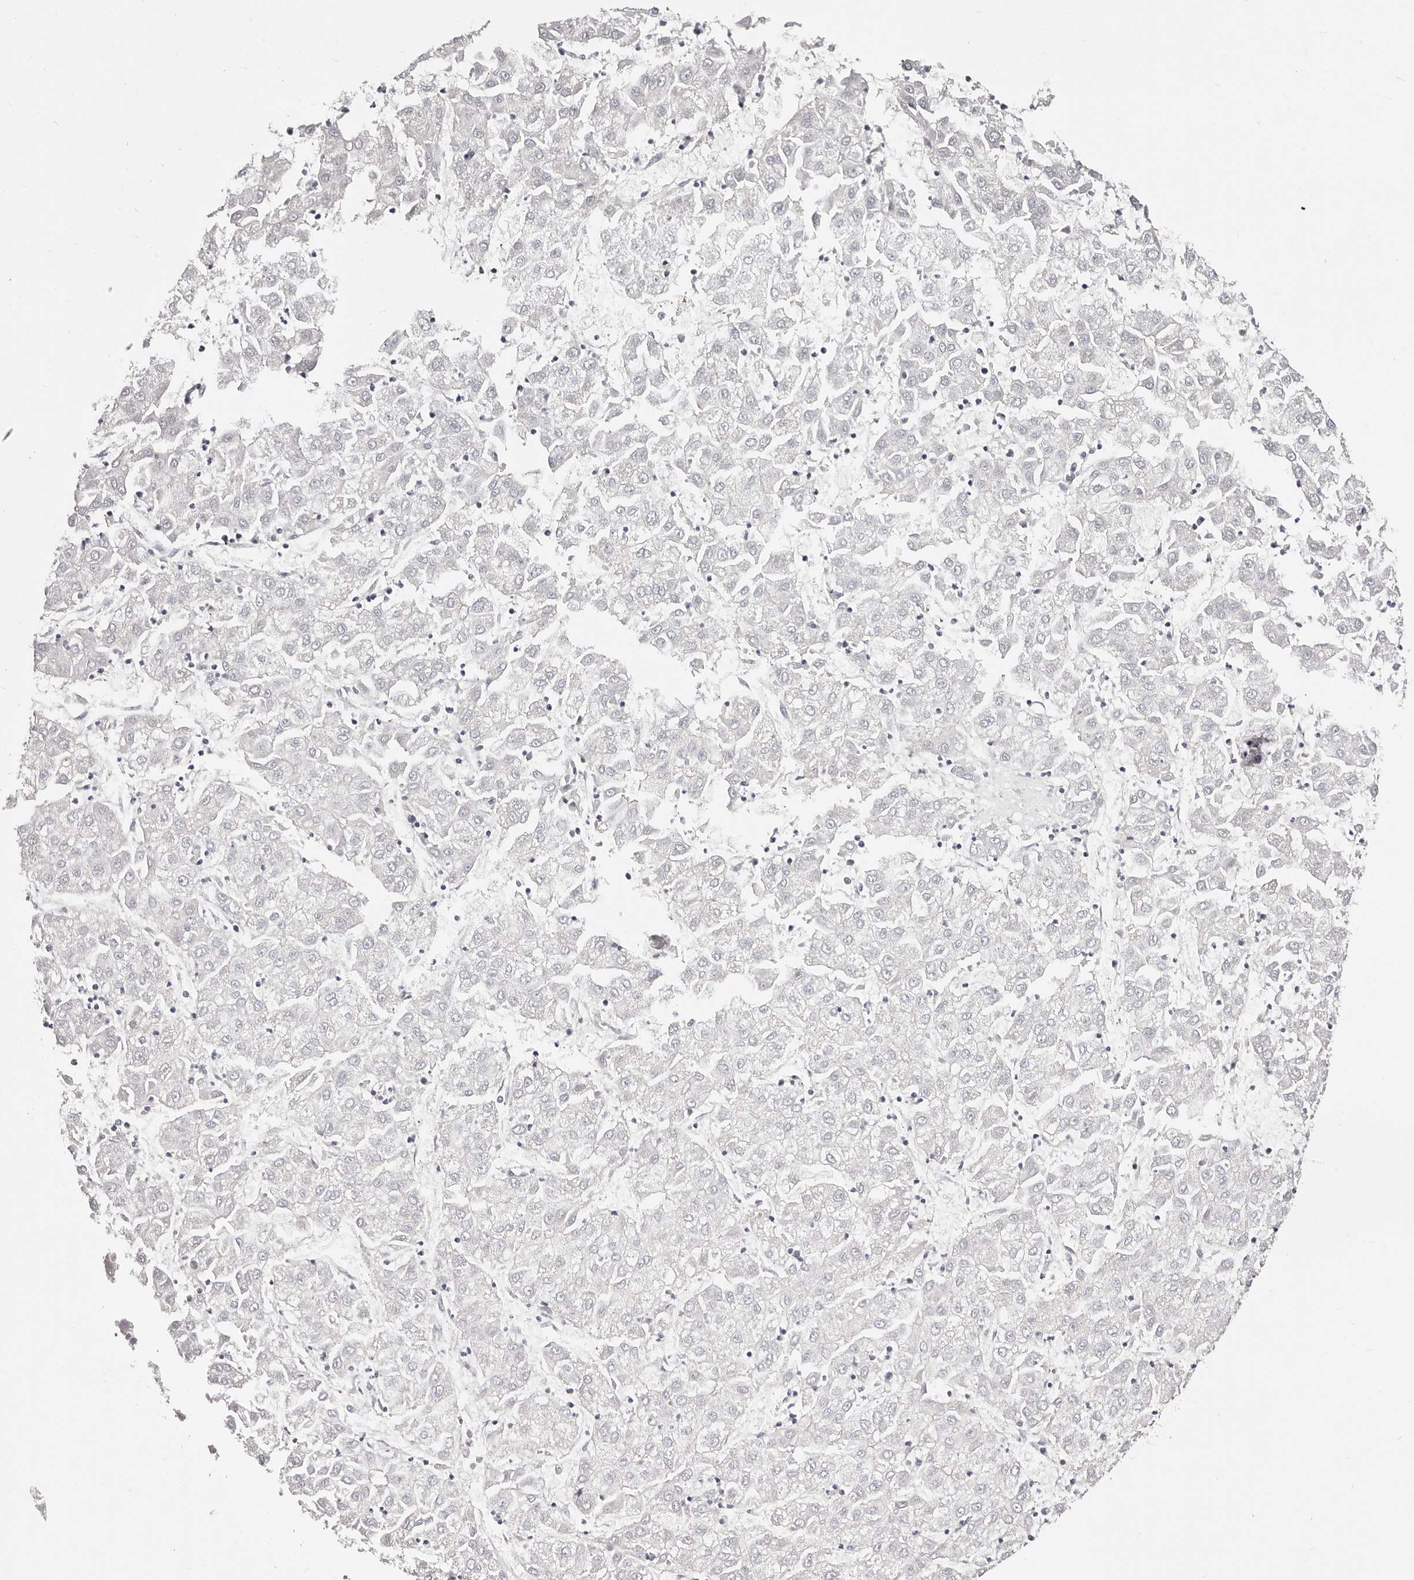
{"staining": {"intensity": "negative", "quantity": "none", "location": "none"}, "tissue": "liver cancer", "cell_type": "Tumor cells", "image_type": "cancer", "snomed": [{"axis": "morphology", "description": "Carcinoma, Hepatocellular, NOS"}, {"axis": "topography", "description": "Liver"}], "caption": "This photomicrograph is of liver cancer stained with IHC to label a protein in brown with the nuclei are counter-stained blue. There is no staining in tumor cells. The staining was performed using DAB (3,3'-diaminobenzidine) to visualize the protein expression in brown, while the nuclei were stained in blue with hematoxylin (Magnification: 20x).", "gene": "PF4", "patient": {"sex": "male", "age": 72}}